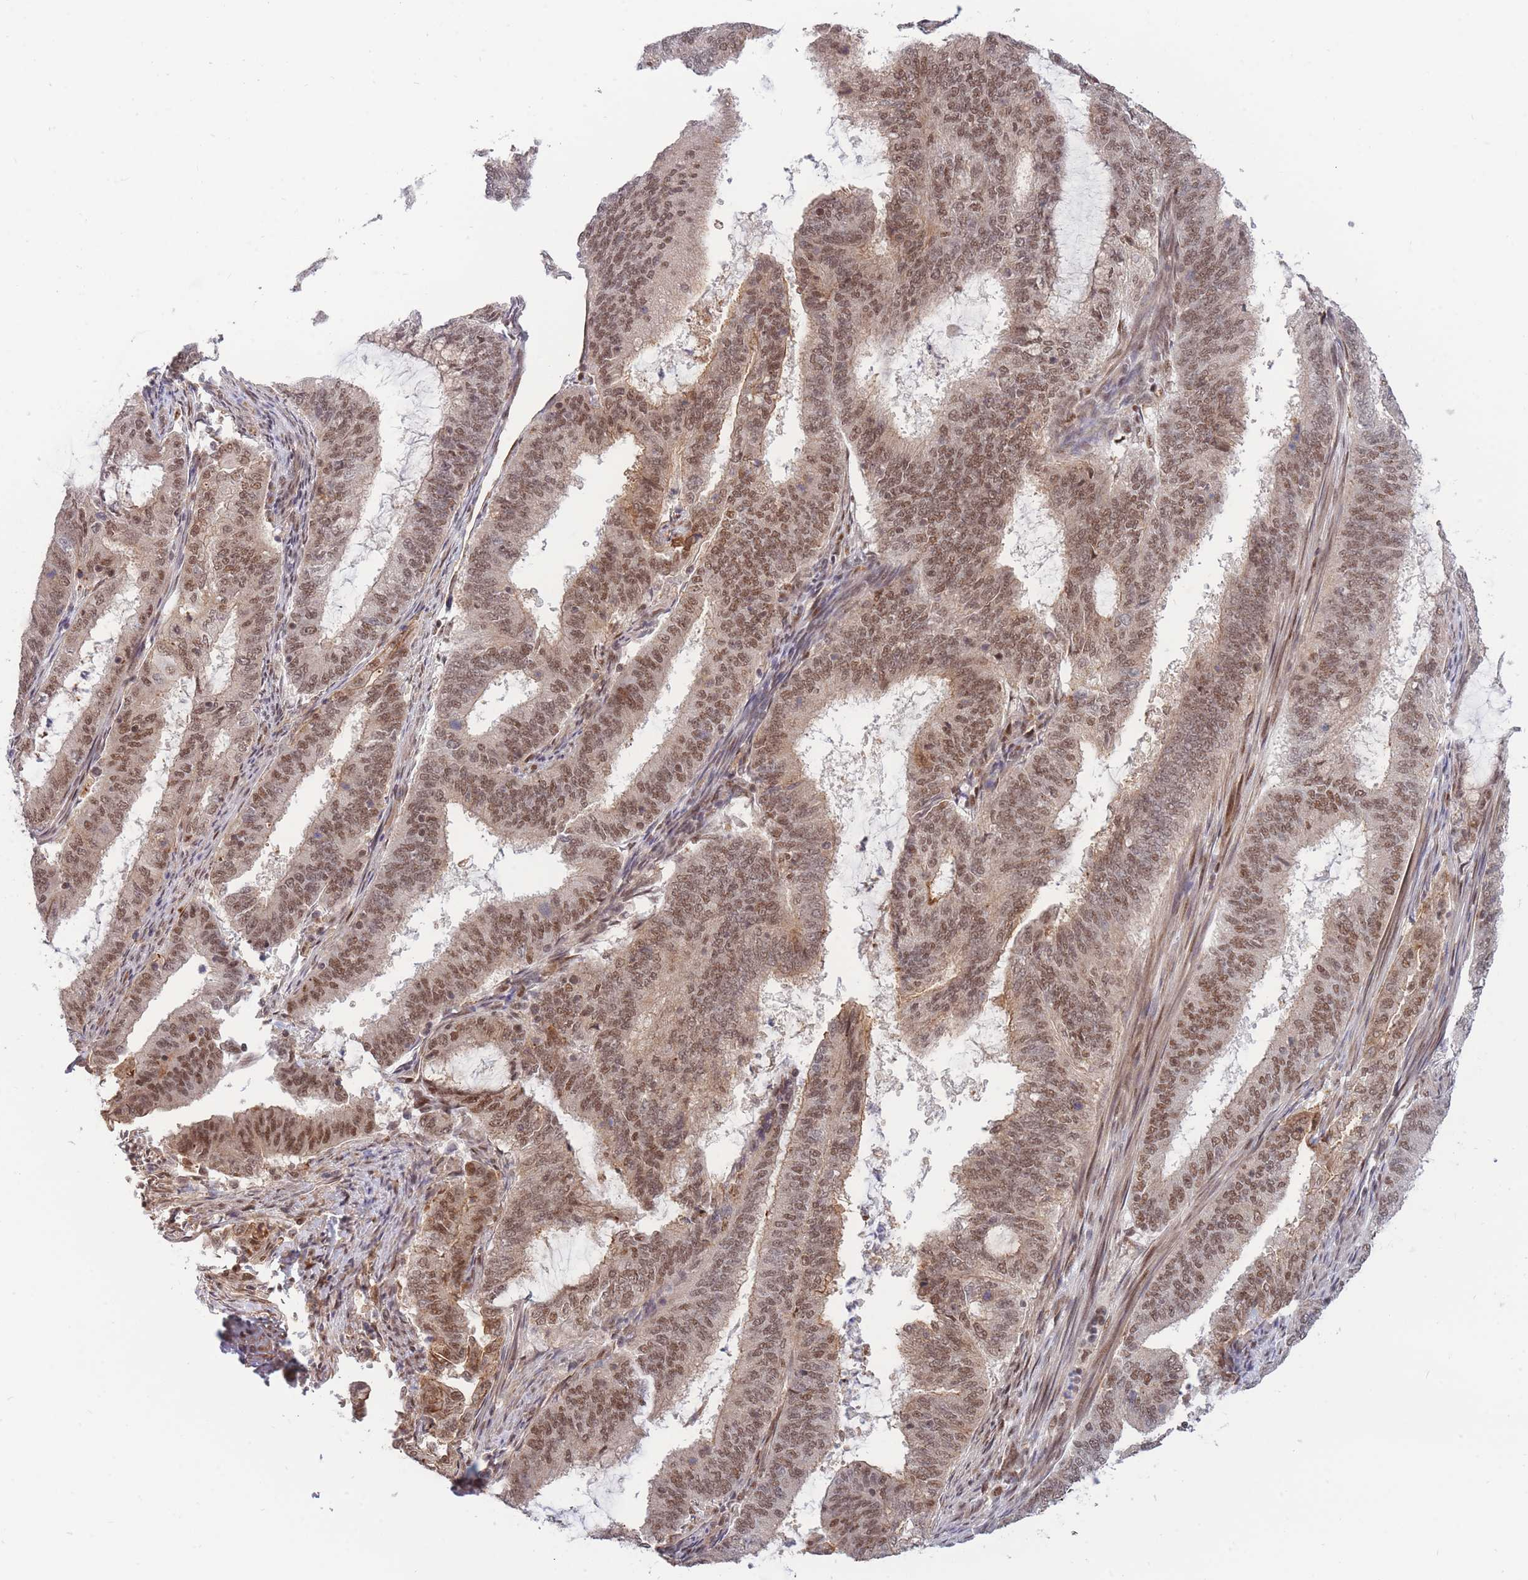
{"staining": {"intensity": "moderate", "quantity": ">75%", "location": "cytoplasmic/membranous,nuclear"}, "tissue": "endometrial cancer", "cell_type": "Tumor cells", "image_type": "cancer", "snomed": [{"axis": "morphology", "description": "Adenocarcinoma, NOS"}, {"axis": "topography", "description": "Endometrium"}], "caption": "Endometrial cancer stained with DAB (3,3'-diaminobenzidine) immunohistochemistry (IHC) exhibits medium levels of moderate cytoplasmic/membranous and nuclear staining in about >75% of tumor cells. Nuclei are stained in blue.", "gene": "BOD1L1", "patient": {"sex": "female", "age": 51}}